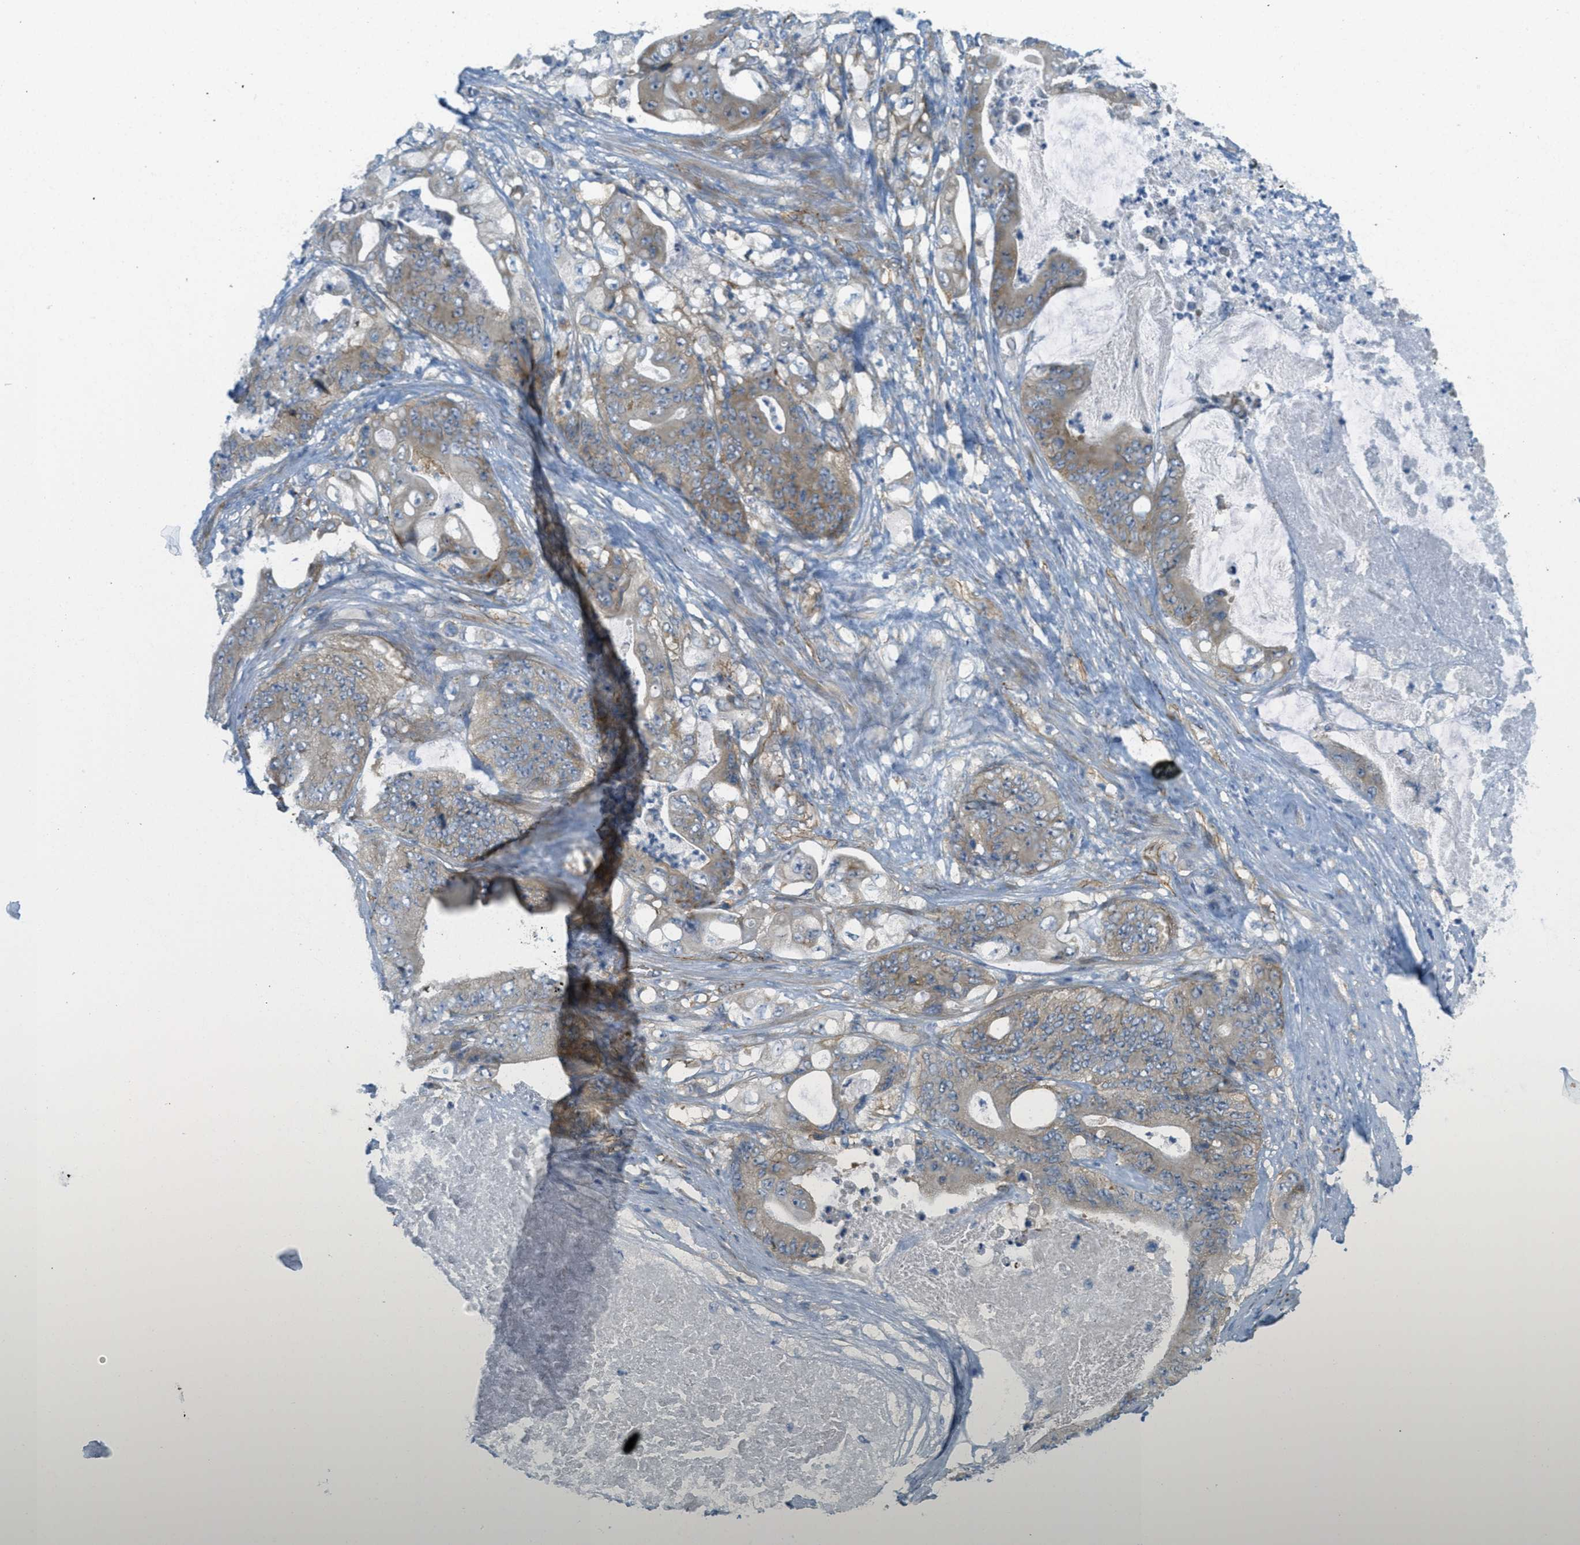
{"staining": {"intensity": "weak", "quantity": "25%-75%", "location": "cytoplasmic/membranous"}, "tissue": "stomach cancer", "cell_type": "Tumor cells", "image_type": "cancer", "snomed": [{"axis": "morphology", "description": "Adenocarcinoma, NOS"}, {"axis": "topography", "description": "Stomach"}], "caption": "There is low levels of weak cytoplasmic/membranous staining in tumor cells of adenocarcinoma (stomach), as demonstrated by immunohistochemical staining (brown color).", "gene": "JCAD", "patient": {"sex": "female", "age": 73}}